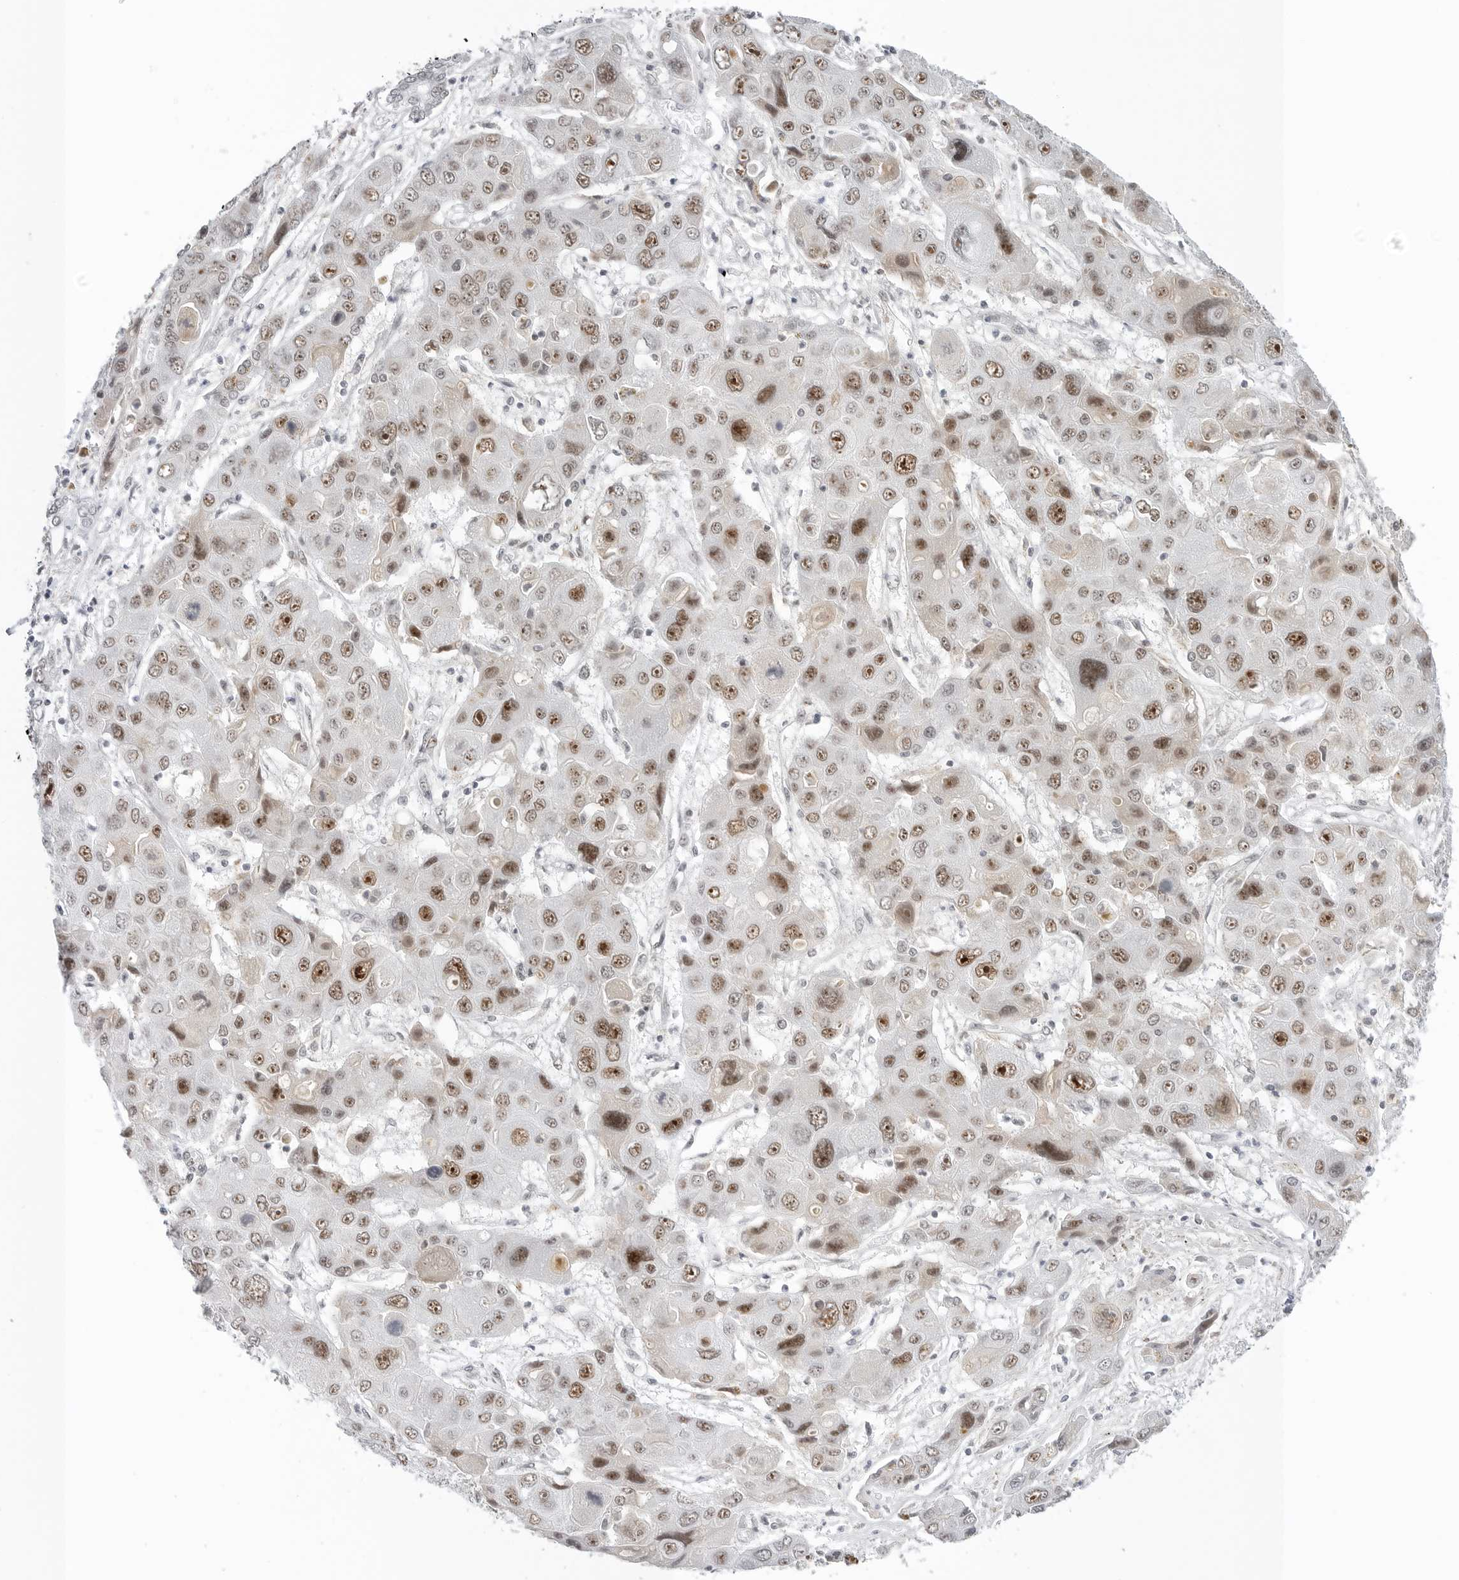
{"staining": {"intensity": "moderate", "quantity": ">75%", "location": "nuclear"}, "tissue": "liver cancer", "cell_type": "Tumor cells", "image_type": "cancer", "snomed": [{"axis": "morphology", "description": "Cholangiocarcinoma"}, {"axis": "topography", "description": "Liver"}], "caption": "Immunohistochemical staining of human liver cancer (cholangiocarcinoma) reveals moderate nuclear protein staining in about >75% of tumor cells.", "gene": "WRAP53", "patient": {"sex": "male", "age": 67}}